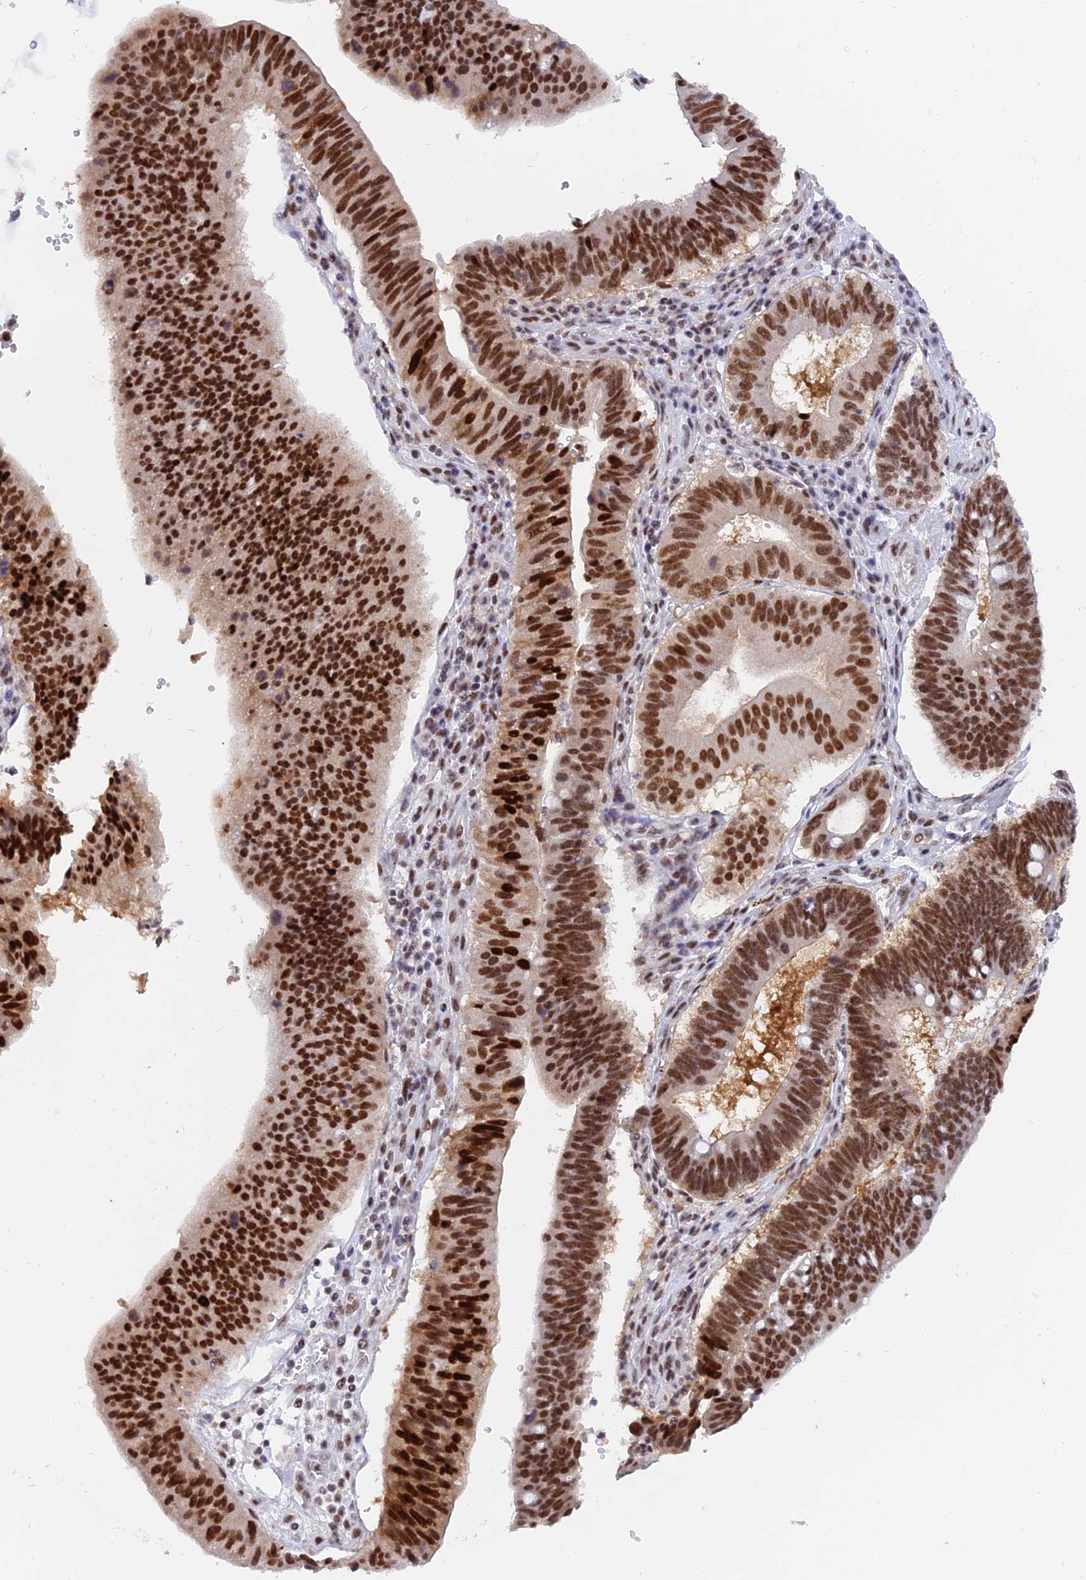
{"staining": {"intensity": "strong", "quantity": ">75%", "location": "nuclear"}, "tissue": "stomach cancer", "cell_type": "Tumor cells", "image_type": "cancer", "snomed": [{"axis": "morphology", "description": "Adenocarcinoma, NOS"}, {"axis": "topography", "description": "Stomach"}], "caption": "The immunohistochemical stain shows strong nuclear staining in tumor cells of stomach adenocarcinoma tissue.", "gene": "DPY30", "patient": {"sex": "male", "age": 59}}